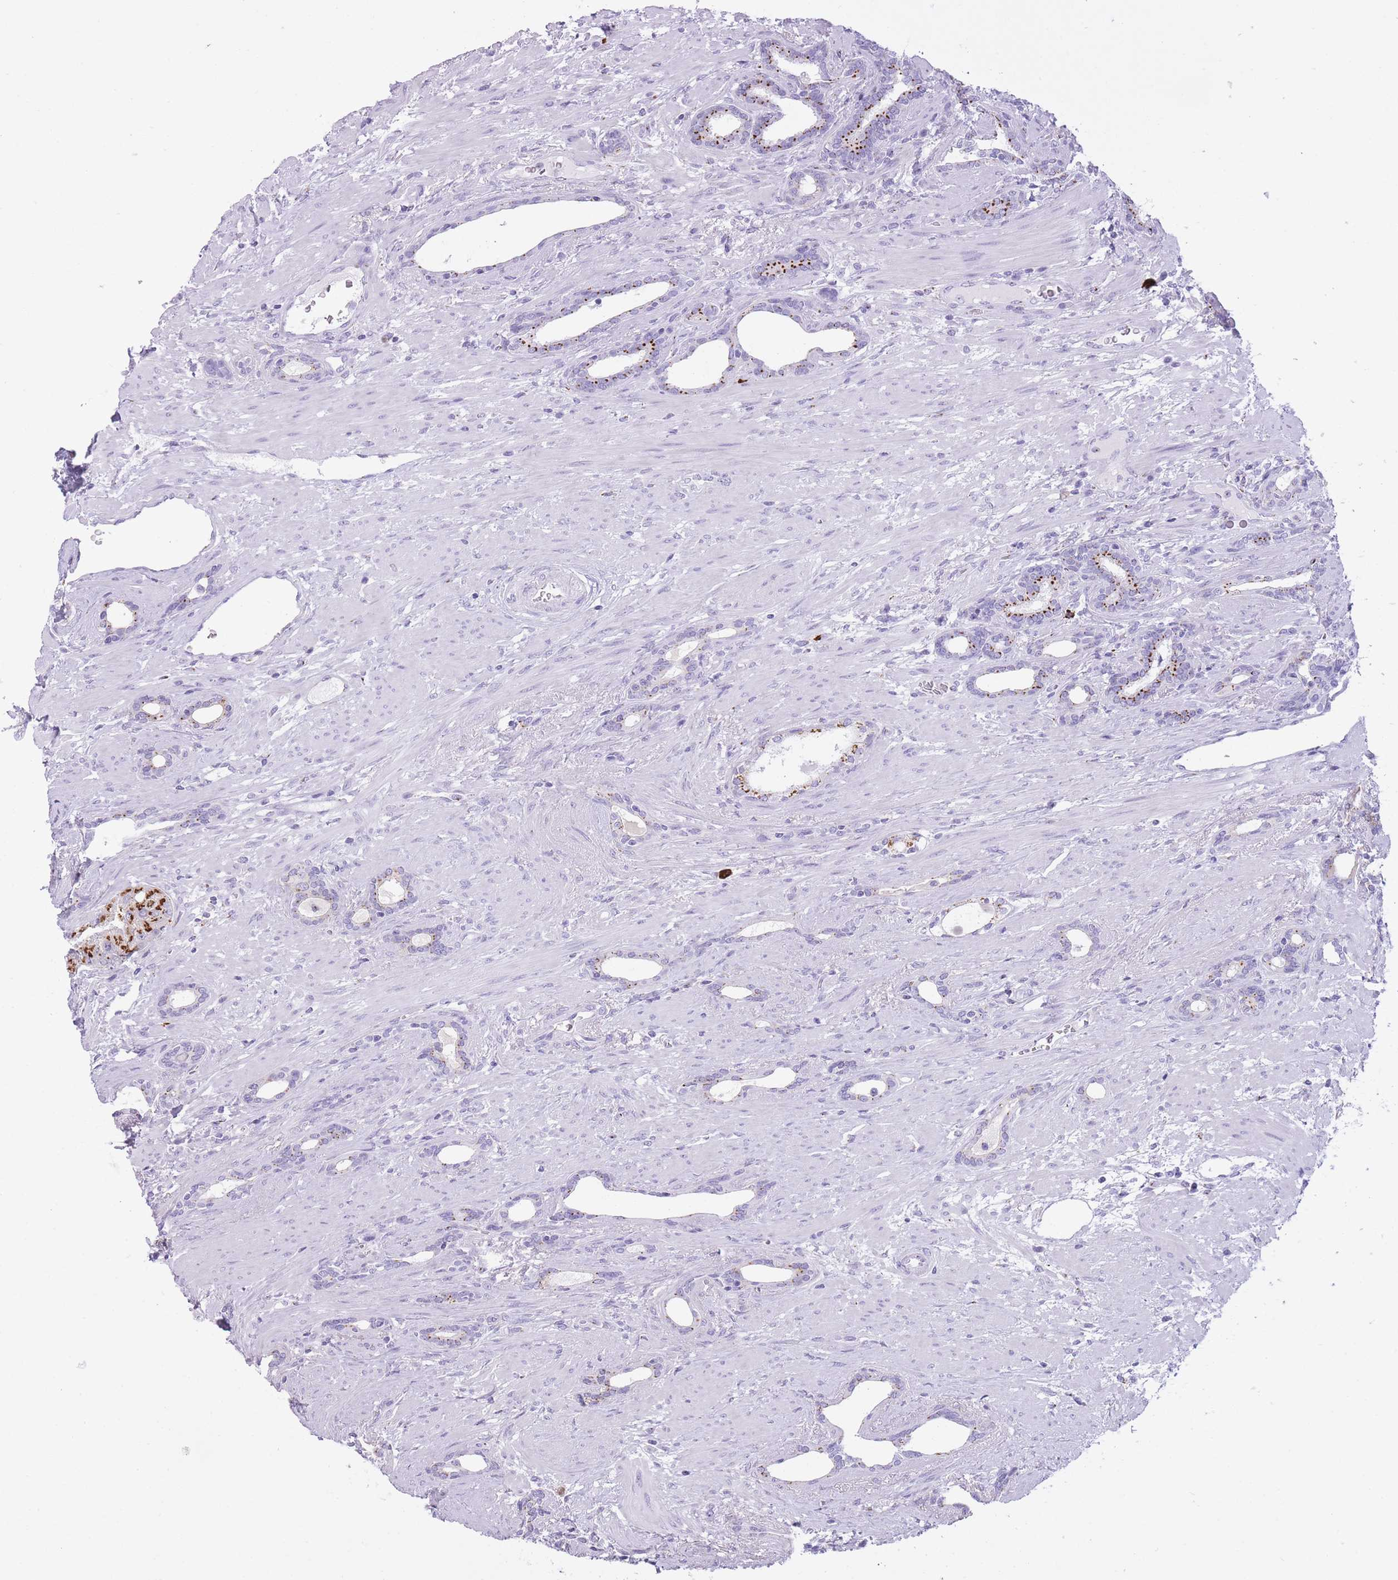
{"staining": {"intensity": "strong", "quantity": "25%-75%", "location": "cytoplasmic/membranous"}, "tissue": "prostate cancer", "cell_type": "Tumor cells", "image_type": "cancer", "snomed": [{"axis": "morphology", "description": "Adenocarcinoma, High grade"}, {"axis": "topography", "description": "Prostate"}], "caption": "Strong cytoplasmic/membranous positivity for a protein is identified in approximately 25%-75% of tumor cells of prostate adenocarcinoma (high-grade) using immunohistochemistry.", "gene": "B4GALT2", "patient": {"sex": "male", "age": 69}}